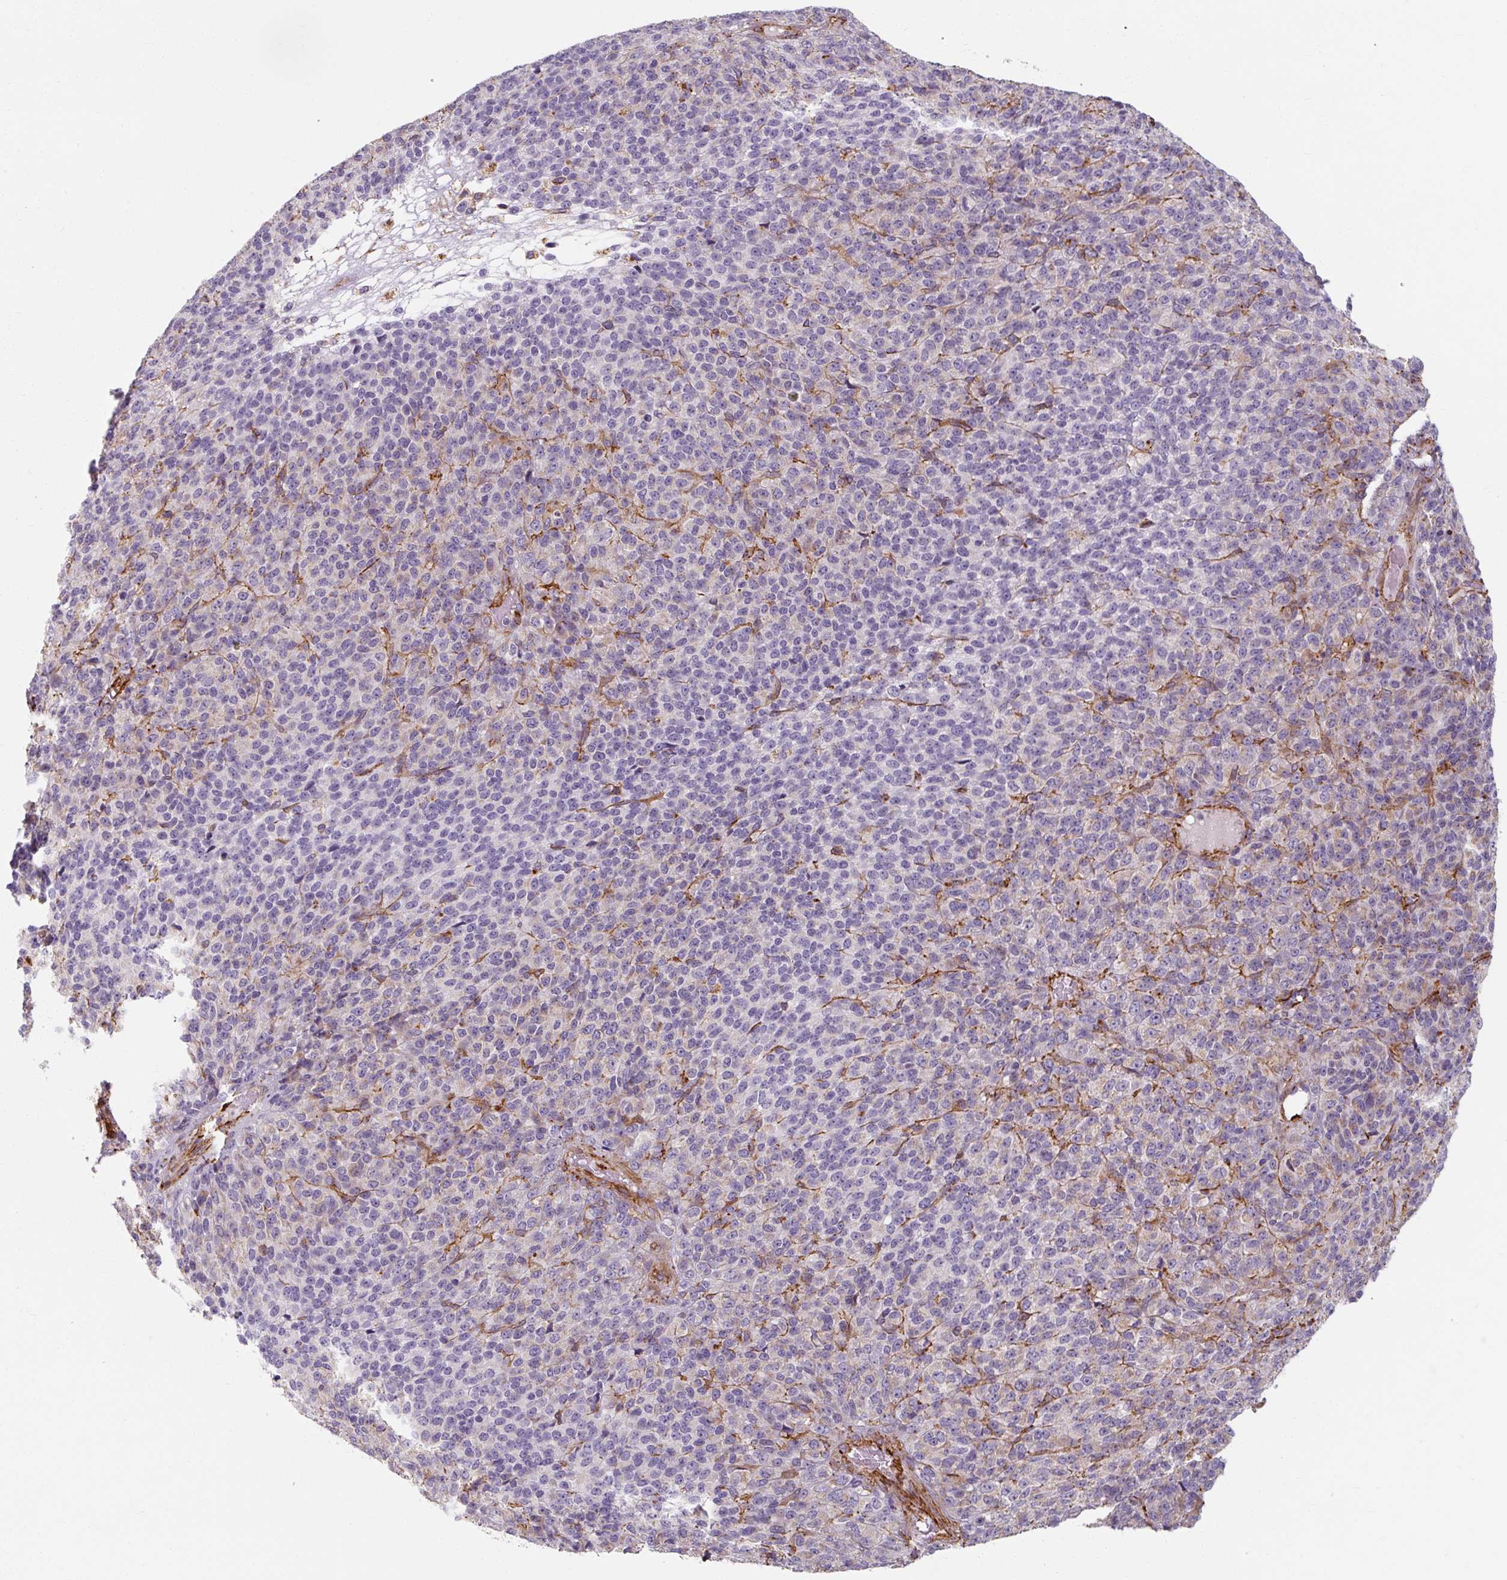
{"staining": {"intensity": "negative", "quantity": "none", "location": "none"}, "tissue": "melanoma", "cell_type": "Tumor cells", "image_type": "cancer", "snomed": [{"axis": "morphology", "description": "Malignant melanoma, Metastatic site"}, {"axis": "topography", "description": "Brain"}], "caption": "Immunohistochemical staining of melanoma demonstrates no significant positivity in tumor cells.", "gene": "MRPS5", "patient": {"sex": "female", "age": 56}}